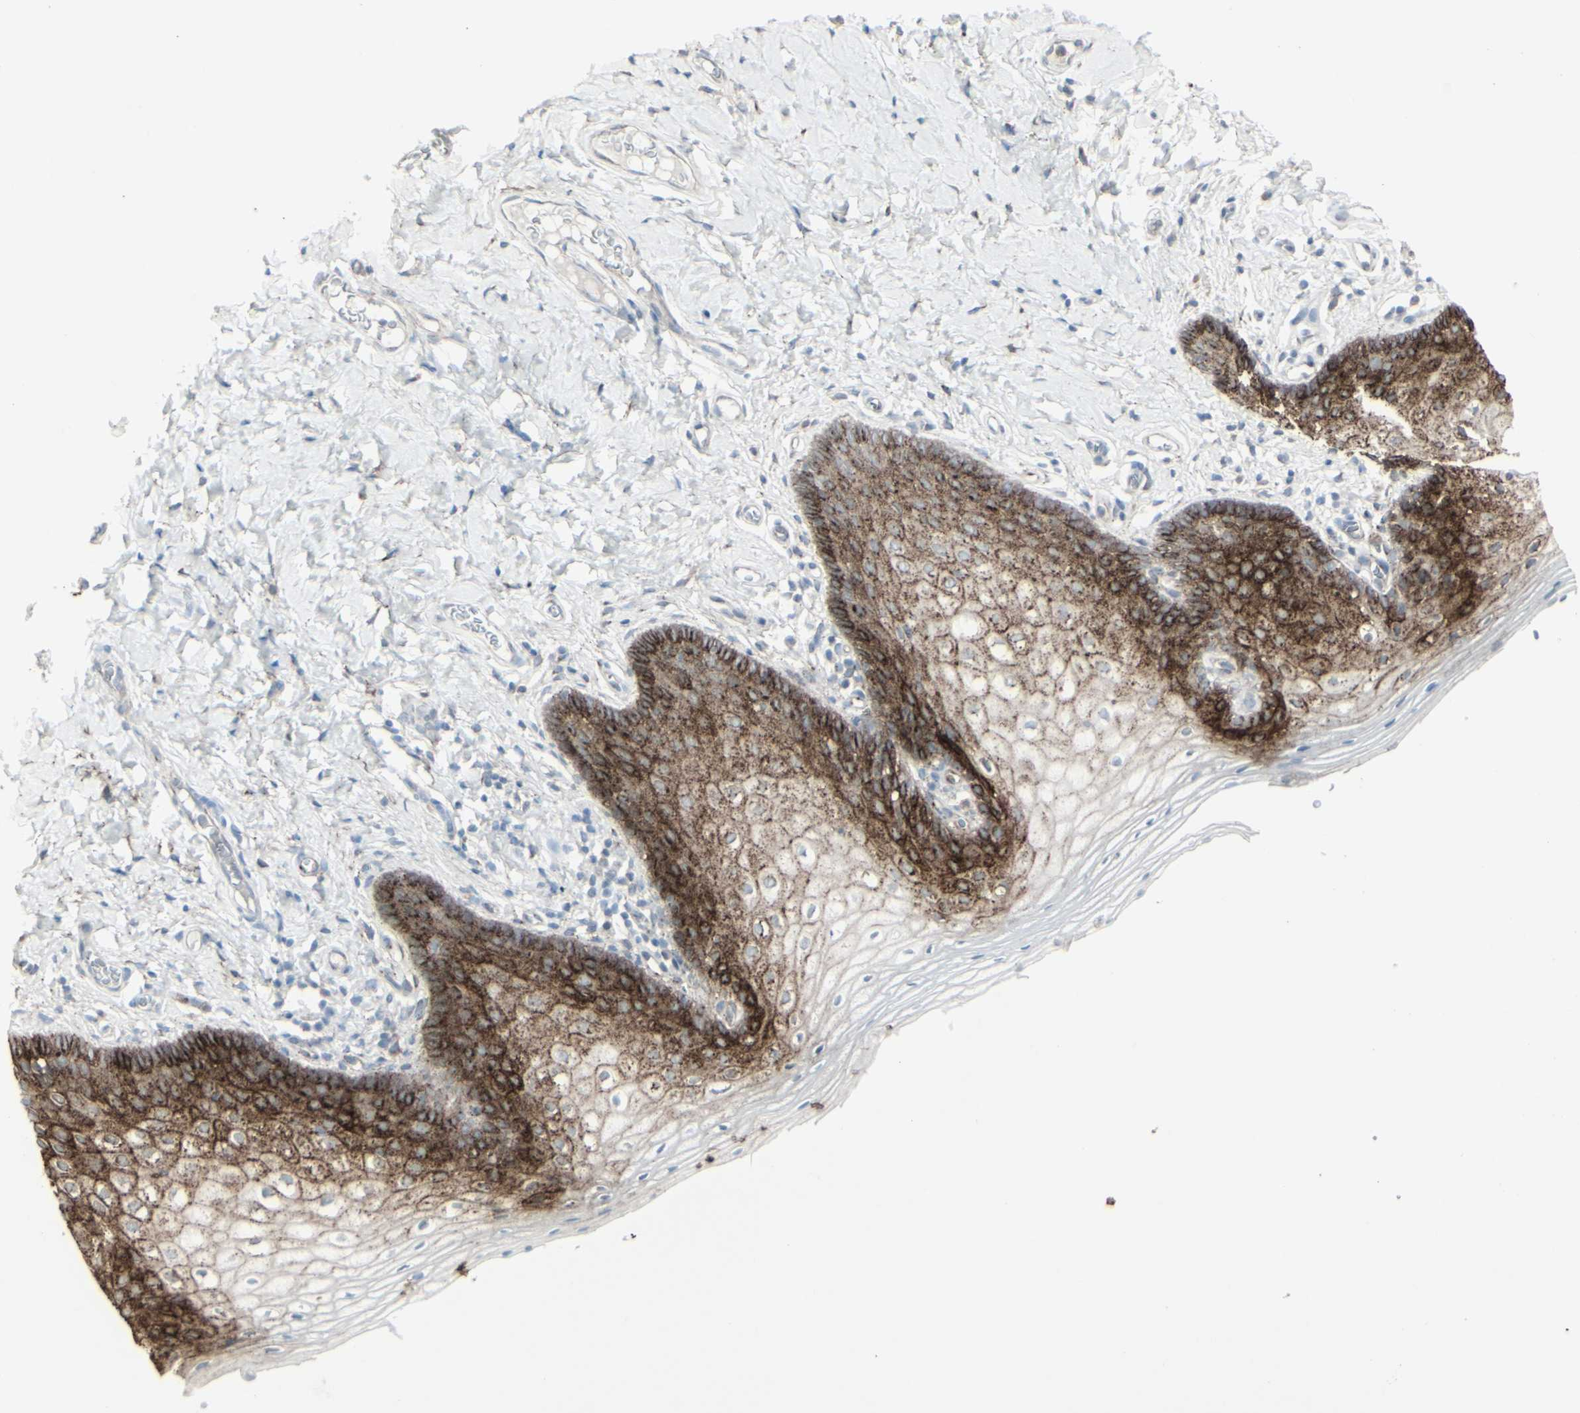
{"staining": {"intensity": "strong", "quantity": "25%-75%", "location": "cytoplasmic/membranous"}, "tissue": "vagina", "cell_type": "Squamous epithelial cells", "image_type": "normal", "snomed": [{"axis": "morphology", "description": "Normal tissue, NOS"}, {"axis": "topography", "description": "Vagina"}], "caption": "Immunohistochemistry (IHC) staining of benign vagina, which demonstrates high levels of strong cytoplasmic/membranous positivity in about 25%-75% of squamous epithelial cells indicating strong cytoplasmic/membranous protein staining. The staining was performed using DAB (3,3'-diaminobenzidine) (brown) for protein detection and nuclei were counterstained in hematoxylin (blue).", "gene": "GJA1", "patient": {"sex": "female", "age": 55}}